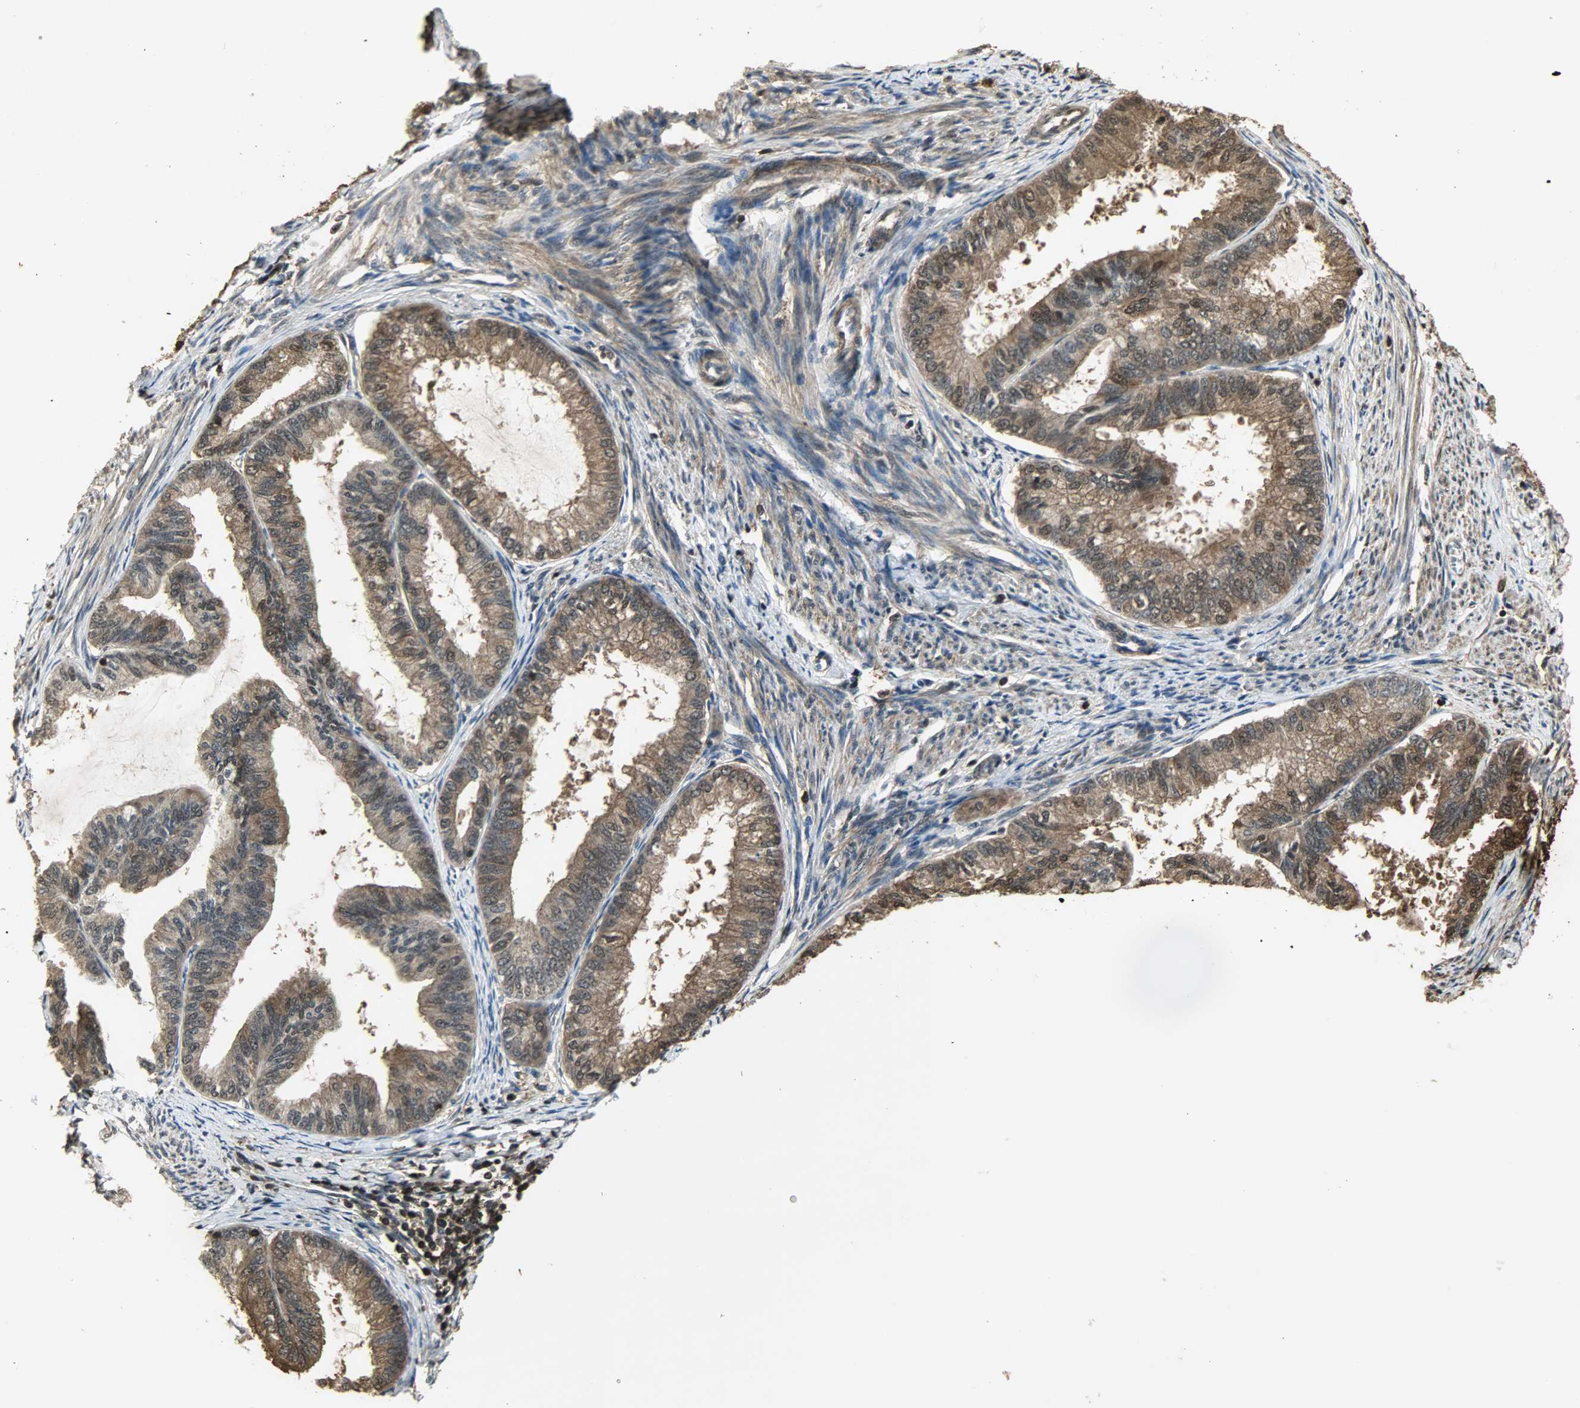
{"staining": {"intensity": "strong", "quantity": ">75%", "location": "cytoplasmic/membranous,nuclear"}, "tissue": "endometrial cancer", "cell_type": "Tumor cells", "image_type": "cancer", "snomed": [{"axis": "morphology", "description": "Adenocarcinoma, NOS"}, {"axis": "topography", "description": "Endometrium"}], "caption": "A photomicrograph showing strong cytoplasmic/membranous and nuclear positivity in about >75% of tumor cells in adenocarcinoma (endometrial), as visualized by brown immunohistochemical staining.", "gene": "YWHAZ", "patient": {"sex": "female", "age": 86}}